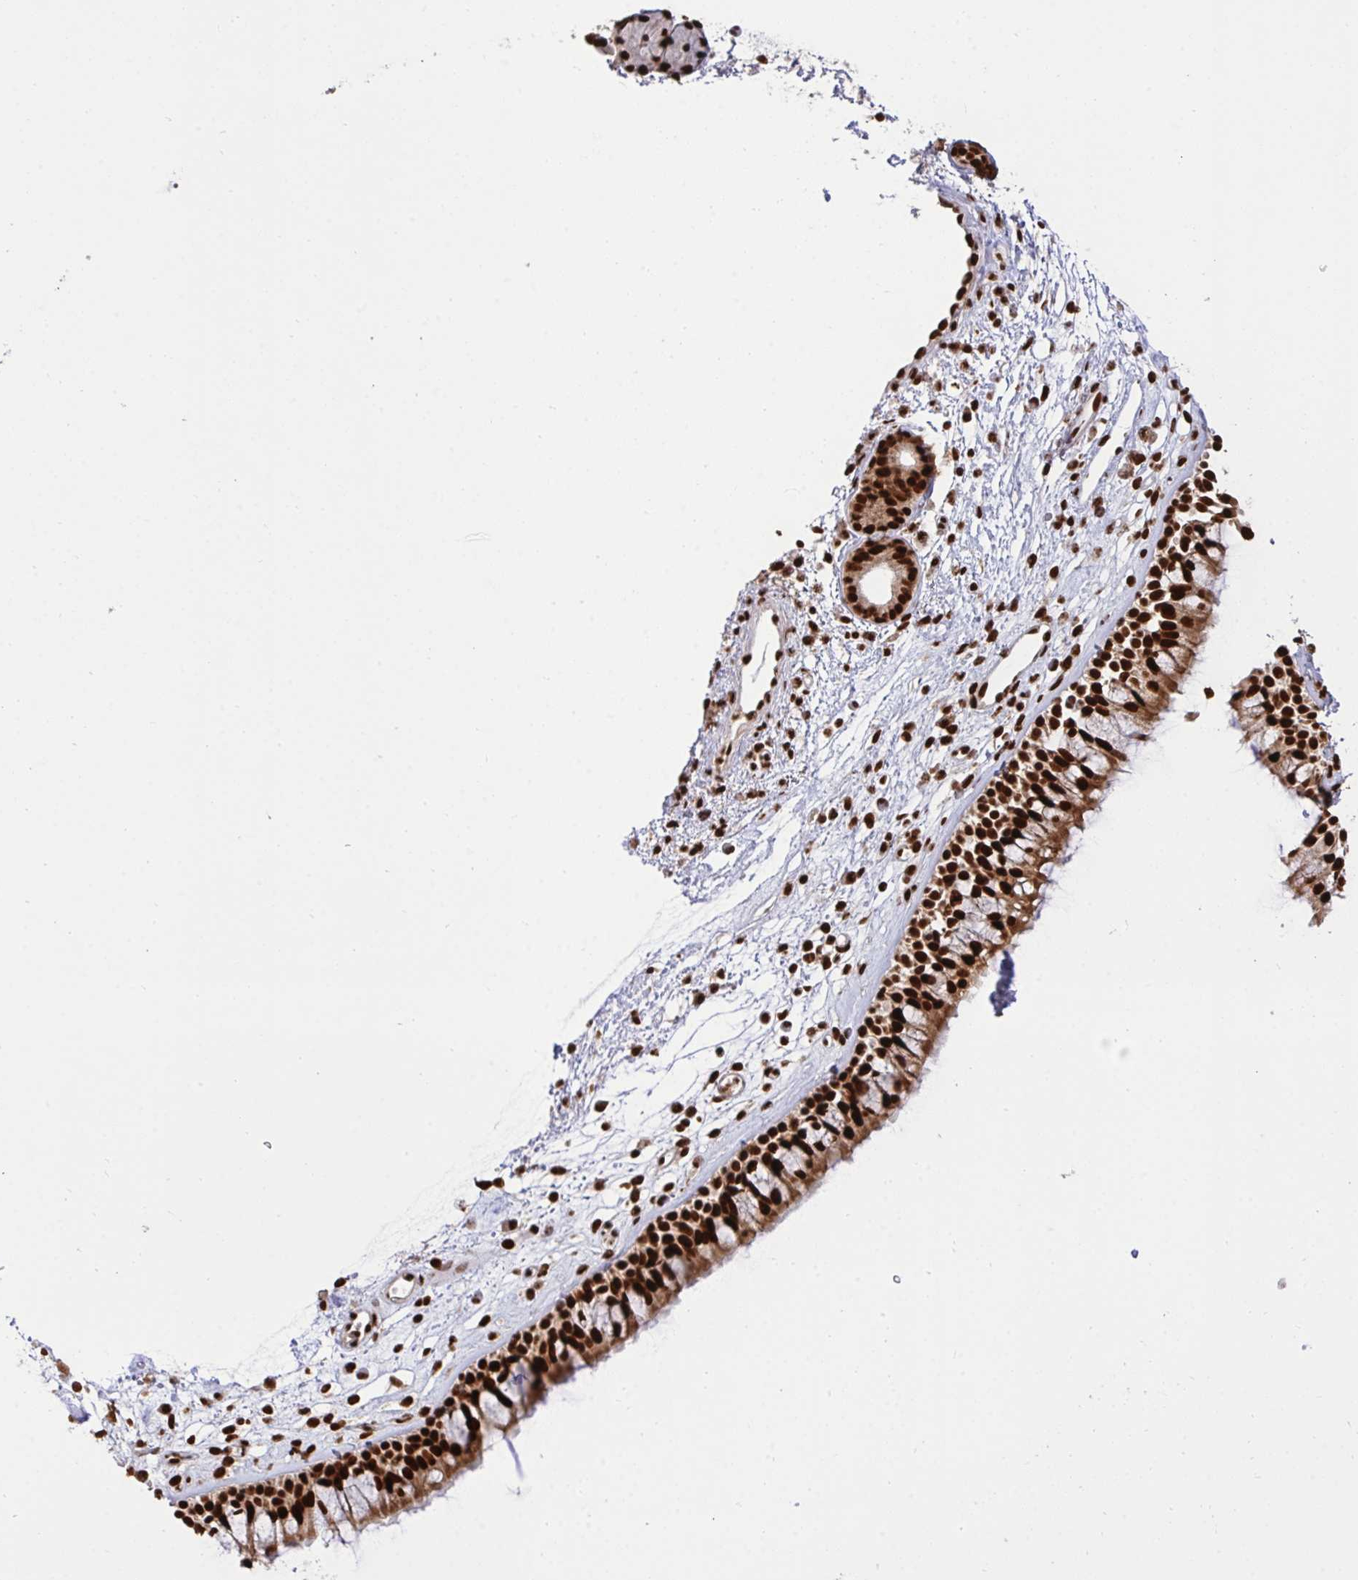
{"staining": {"intensity": "strong", "quantity": ">75%", "location": "cytoplasmic/membranous,nuclear"}, "tissue": "nasopharynx", "cell_type": "Respiratory epithelial cells", "image_type": "normal", "snomed": [{"axis": "morphology", "description": "Normal tissue, NOS"}, {"axis": "topography", "description": "Nasopharynx"}], "caption": "Immunohistochemical staining of benign human nasopharynx demonstrates >75% levels of strong cytoplasmic/membranous,nuclear protein expression in about >75% of respiratory epithelial cells.", "gene": "ENSG00000268083", "patient": {"sex": "female", "age": 70}}